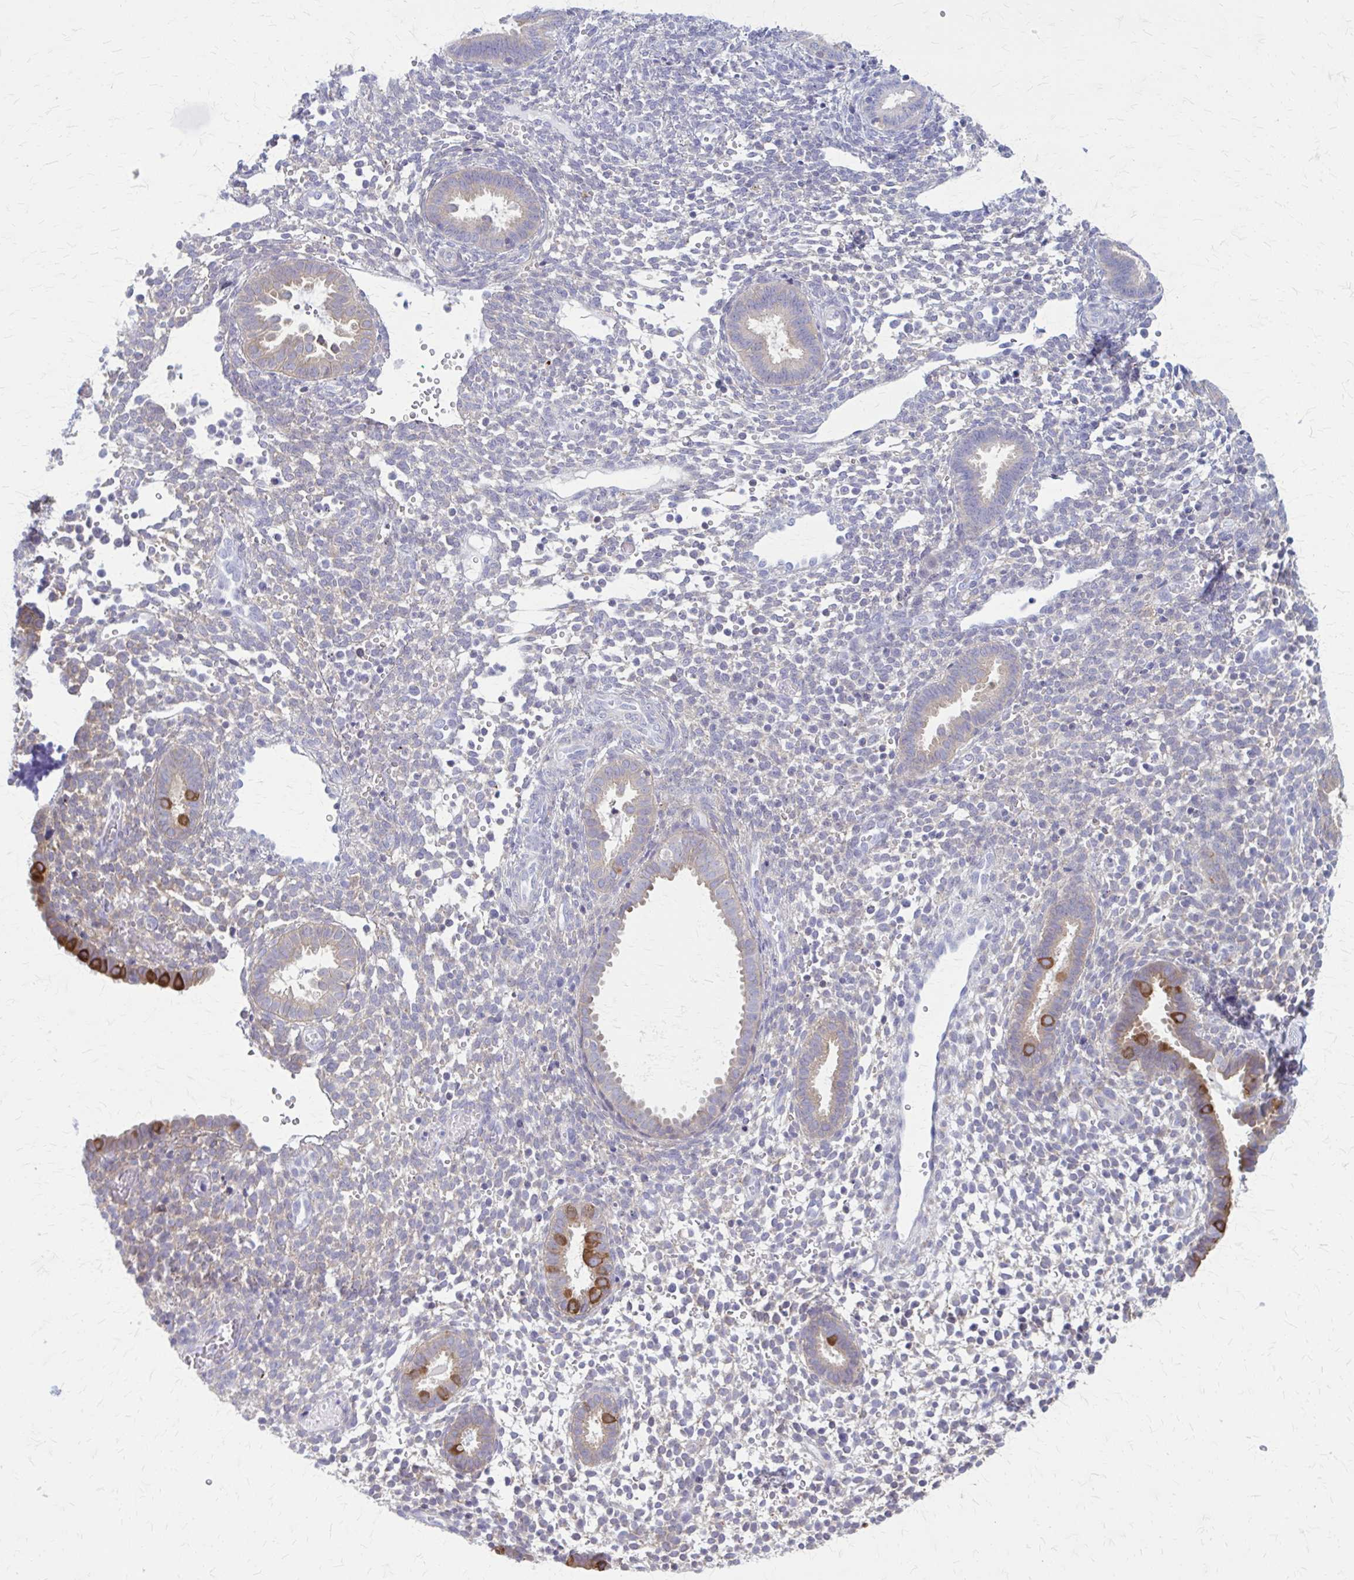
{"staining": {"intensity": "negative", "quantity": "none", "location": "none"}, "tissue": "endometrium", "cell_type": "Cells in endometrial stroma", "image_type": "normal", "snomed": [{"axis": "morphology", "description": "Normal tissue, NOS"}, {"axis": "topography", "description": "Endometrium"}], "caption": "Micrograph shows no significant protein positivity in cells in endometrial stroma of unremarkable endometrium.", "gene": "PITPNM1", "patient": {"sex": "female", "age": 36}}